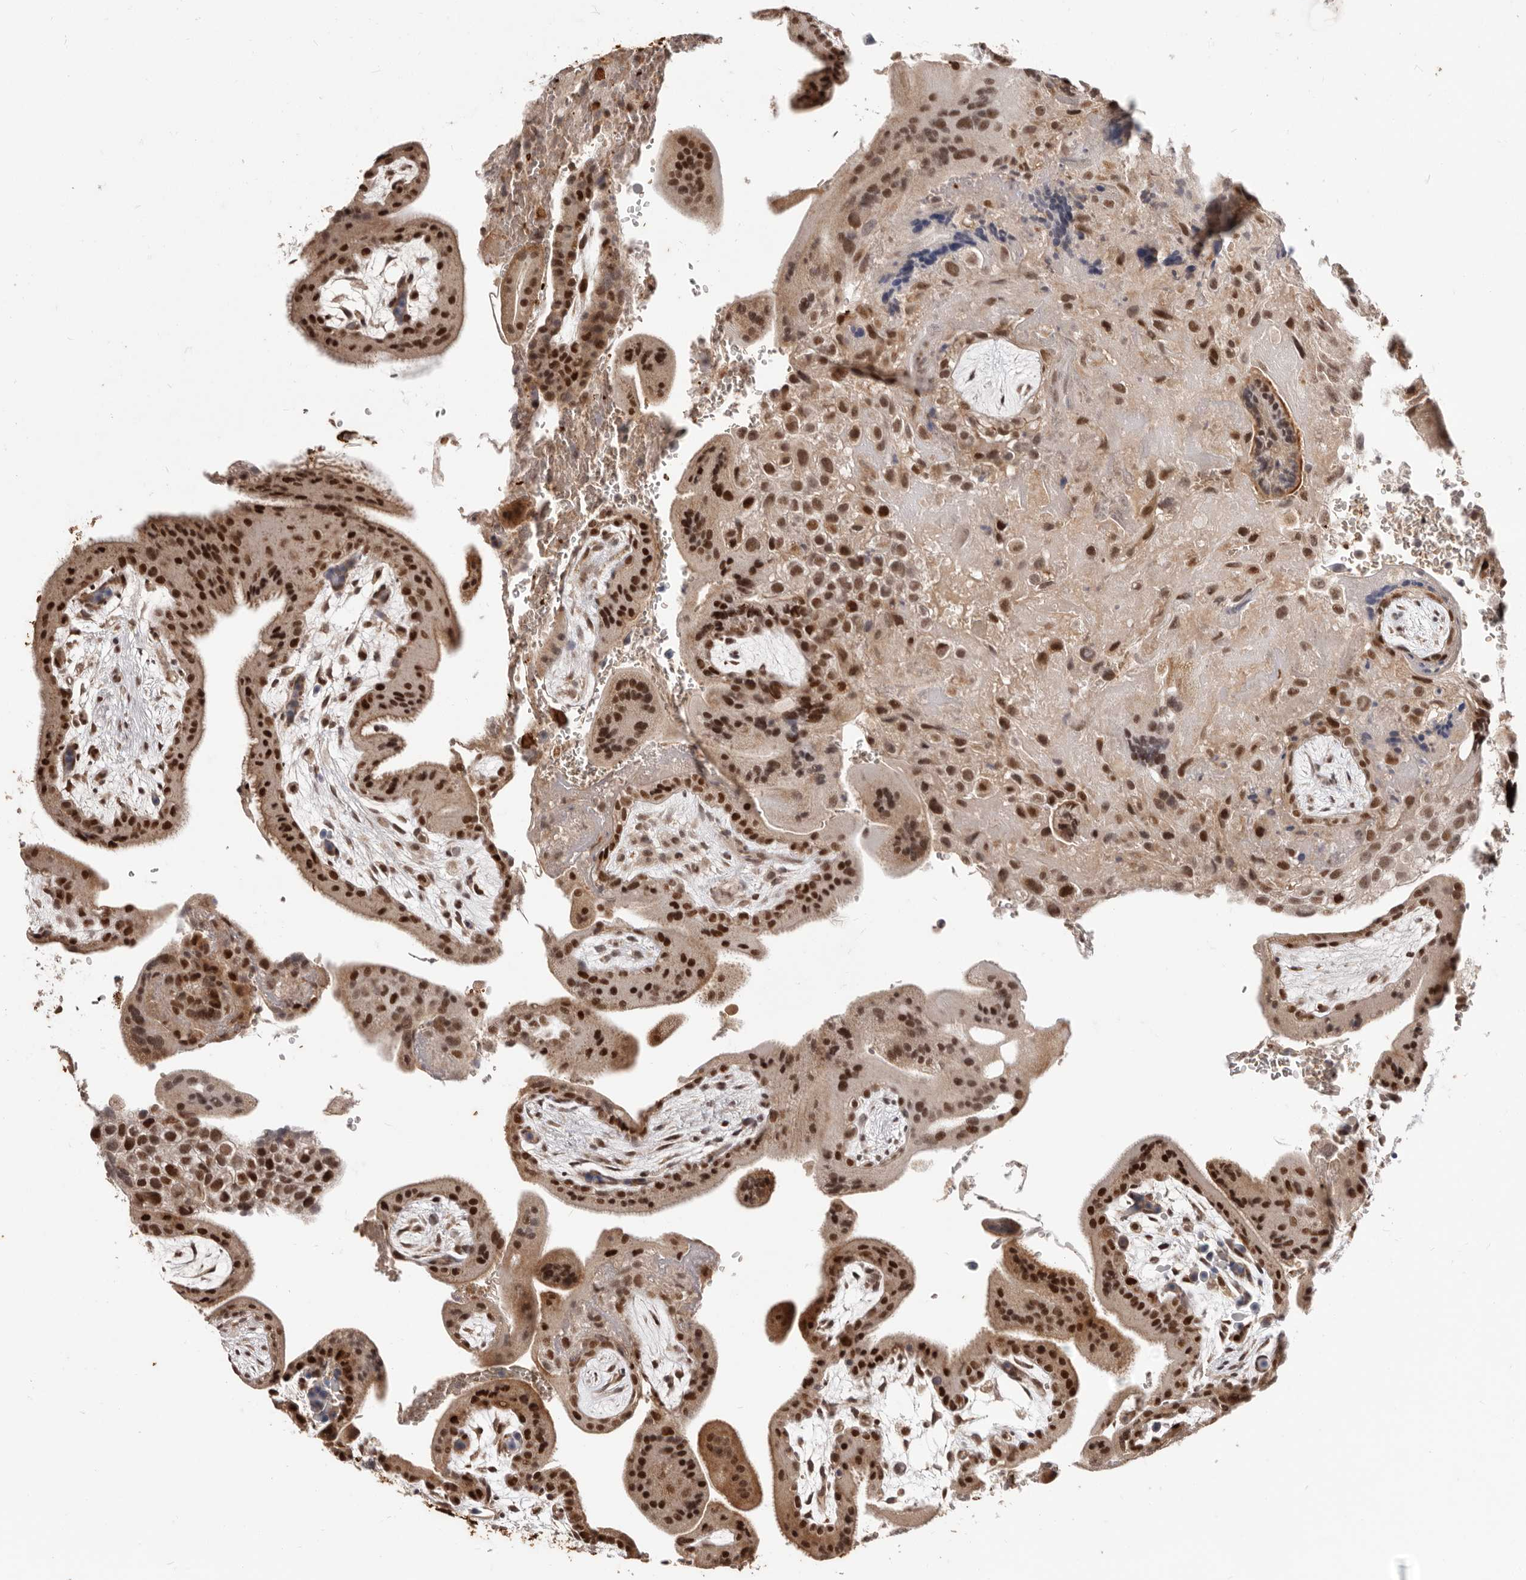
{"staining": {"intensity": "strong", "quantity": ">75%", "location": "nuclear"}, "tissue": "placenta", "cell_type": "Decidual cells", "image_type": "normal", "snomed": [{"axis": "morphology", "description": "Normal tissue, NOS"}, {"axis": "topography", "description": "Placenta"}], "caption": "Brown immunohistochemical staining in unremarkable human placenta demonstrates strong nuclear expression in about >75% of decidual cells.", "gene": "NCOA3", "patient": {"sex": "female", "age": 35}}